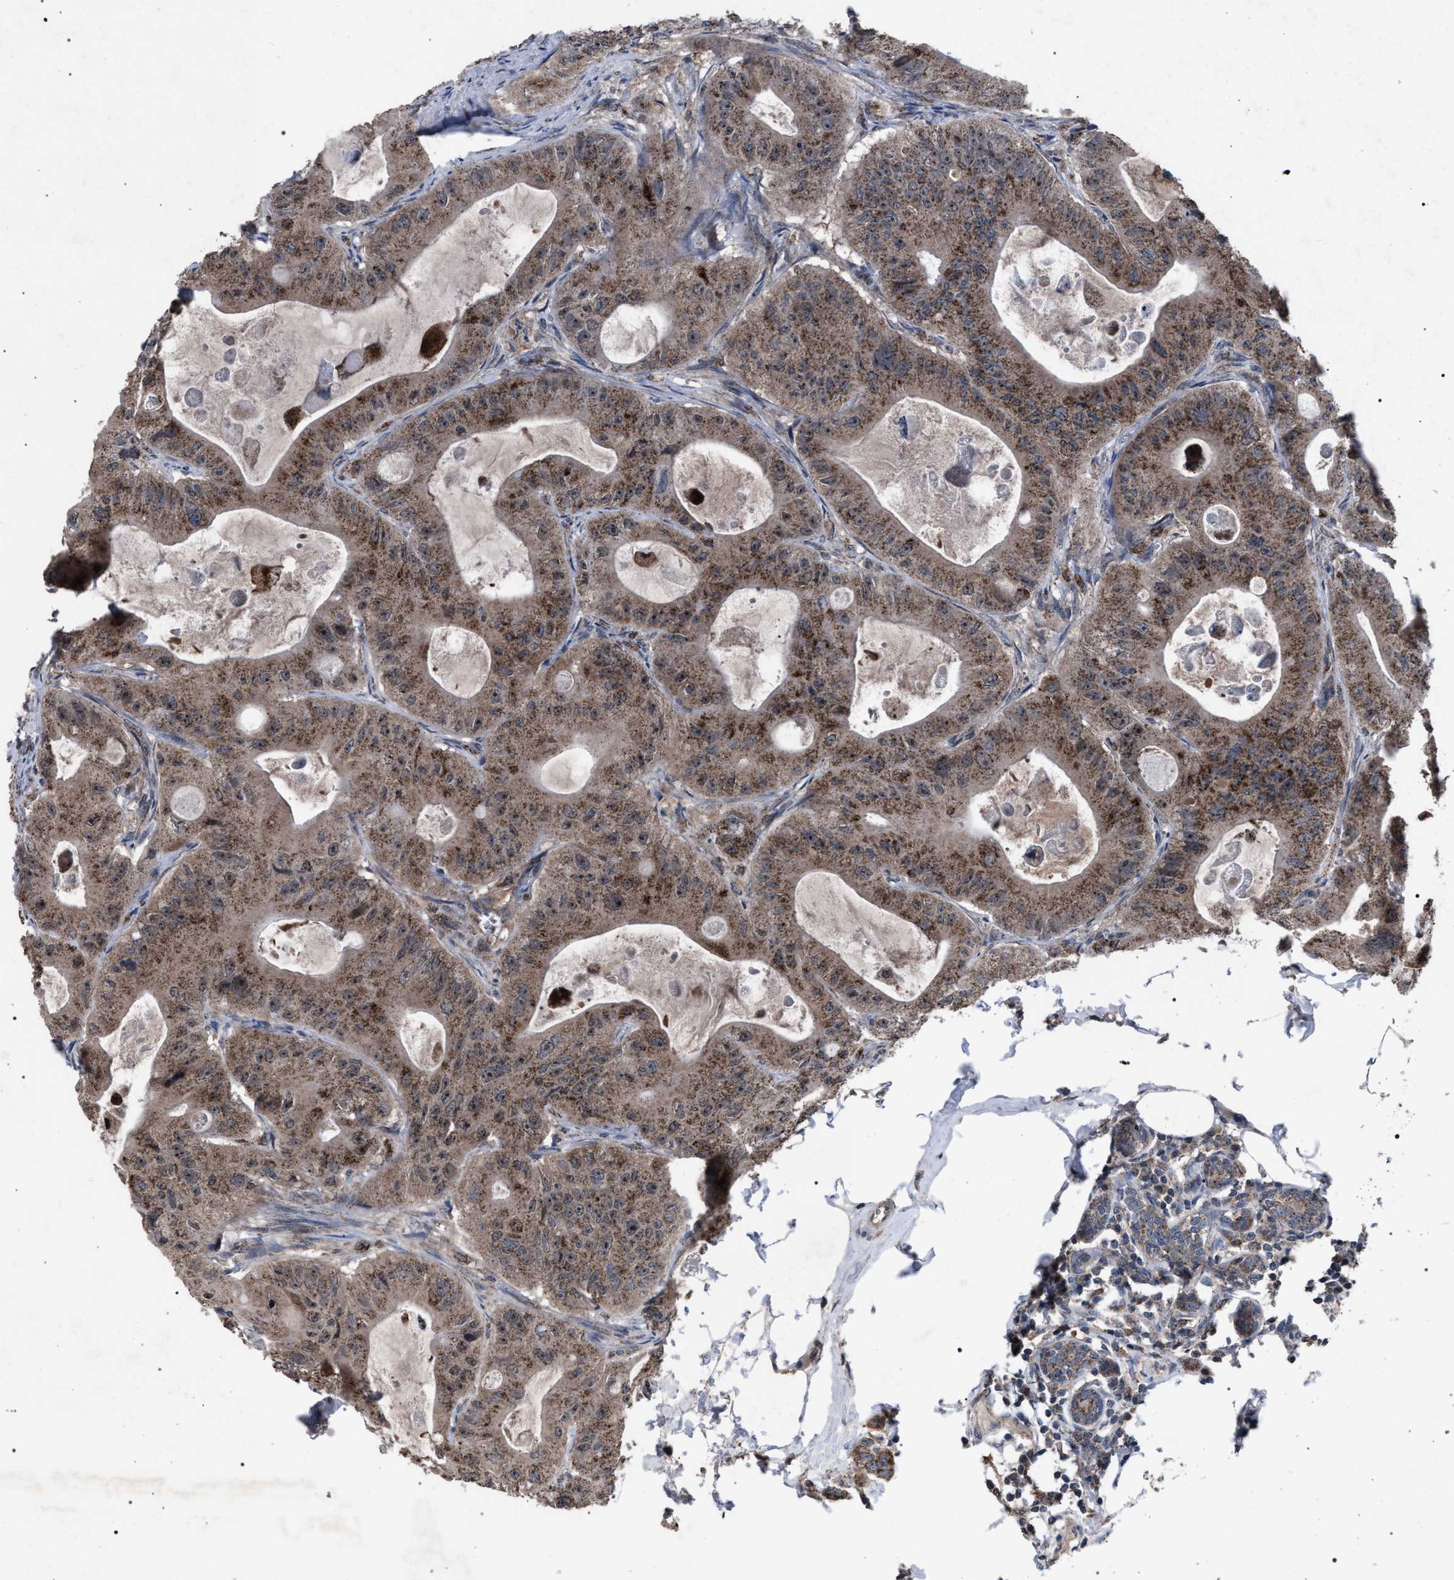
{"staining": {"intensity": "moderate", "quantity": ">75%", "location": "cytoplasmic/membranous"}, "tissue": "colorectal cancer", "cell_type": "Tumor cells", "image_type": "cancer", "snomed": [{"axis": "morphology", "description": "Adenocarcinoma, NOS"}, {"axis": "topography", "description": "Colon"}], "caption": "Immunohistochemistry (IHC) histopathology image of neoplastic tissue: adenocarcinoma (colorectal) stained using IHC demonstrates medium levels of moderate protein expression localized specifically in the cytoplasmic/membranous of tumor cells, appearing as a cytoplasmic/membranous brown color.", "gene": "HSD17B4", "patient": {"sex": "female", "age": 46}}